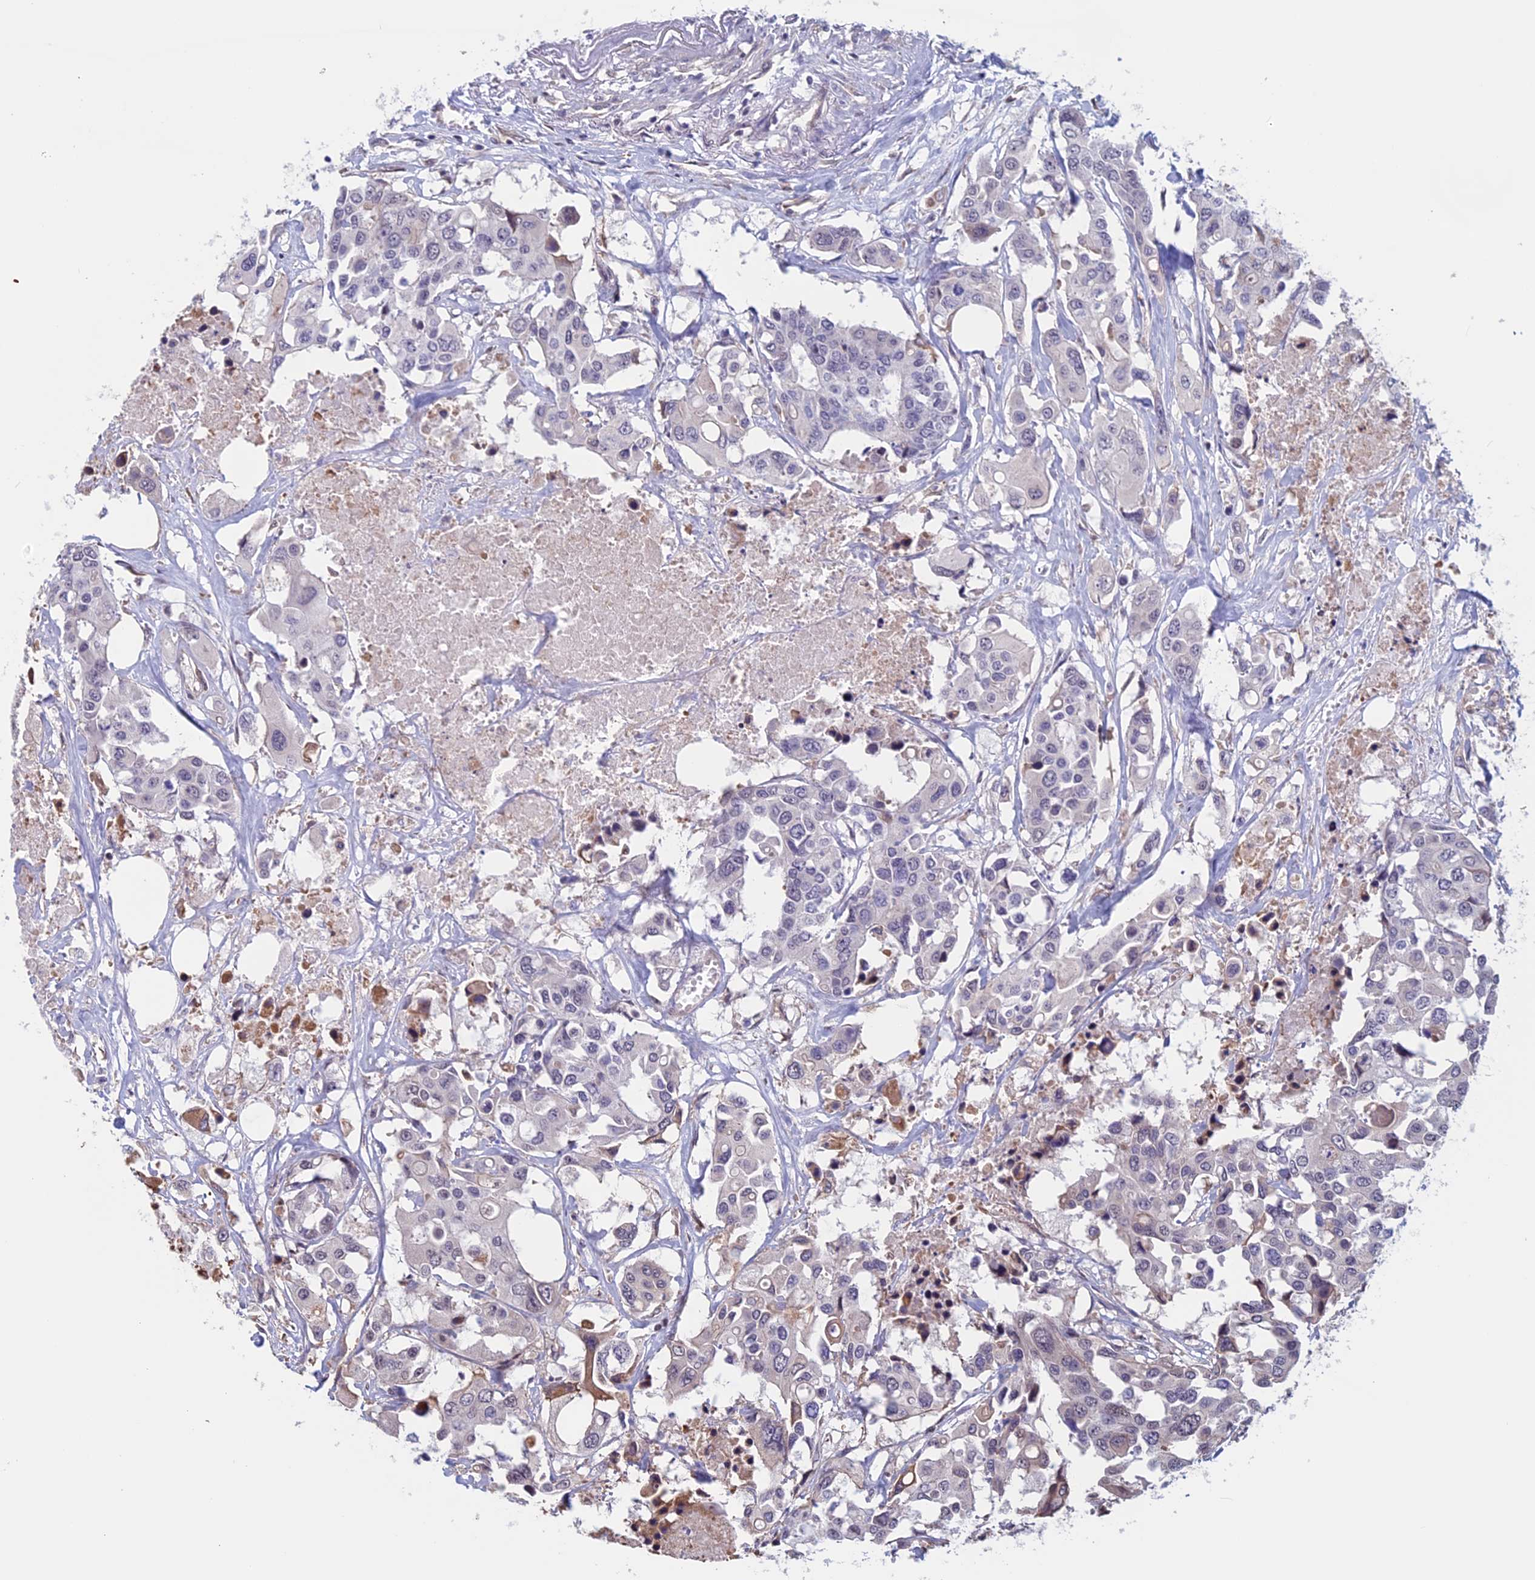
{"staining": {"intensity": "negative", "quantity": "none", "location": "none"}, "tissue": "colorectal cancer", "cell_type": "Tumor cells", "image_type": "cancer", "snomed": [{"axis": "morphology", "description": "Adenocarcinoma, NOS"}, {"axis": "topography", "description": "Colon"}], "caption": "Human colorectal cancer stained for a protein using immunohistochemistry (IHC) reveals no expression in tumor cells.", "gene": "SLC1A6", "patient": {"sex": "male", "age": 77}}